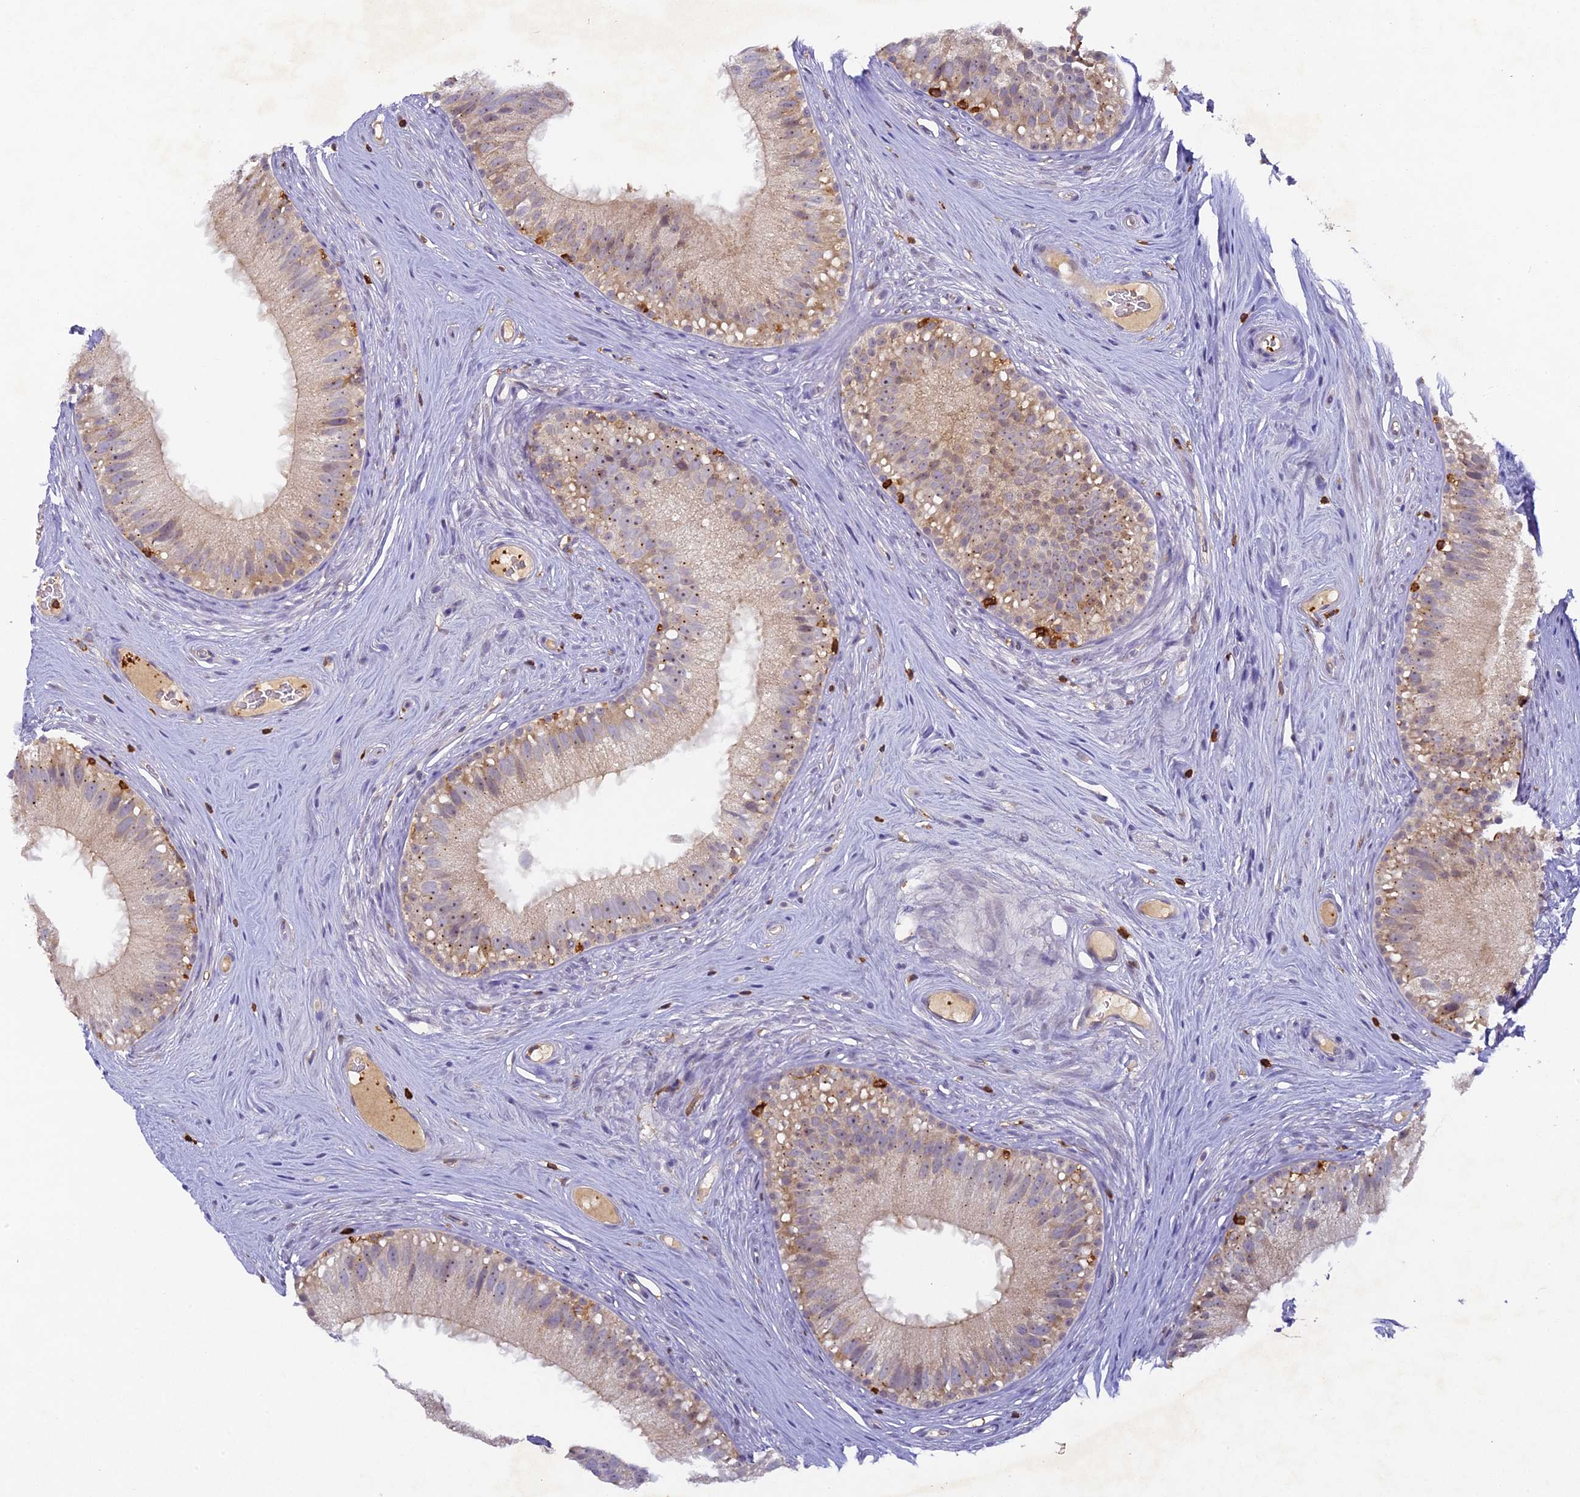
{"staining": {"intensity": "weak", "quantity": "25%-75%", "location": "cytoplasmic/membranous"}, "tissue": "epididymis", "cell_type": "Glandular cells", "image_type": "normal", "snomed": [{"axis": "morphology", "description": "Normal tissue, NOS"}, {"axis": "topography", "description": "Epididymis"}], "caption": "Weak cytoplasmic/membranous positivity for a protein is present in about 25%-75% of glandular cells of unremarkable epididymis using immunohistochemistry (IHC).", "gene": "FYB1", "patient": {"sex": "male", "age": 45}}